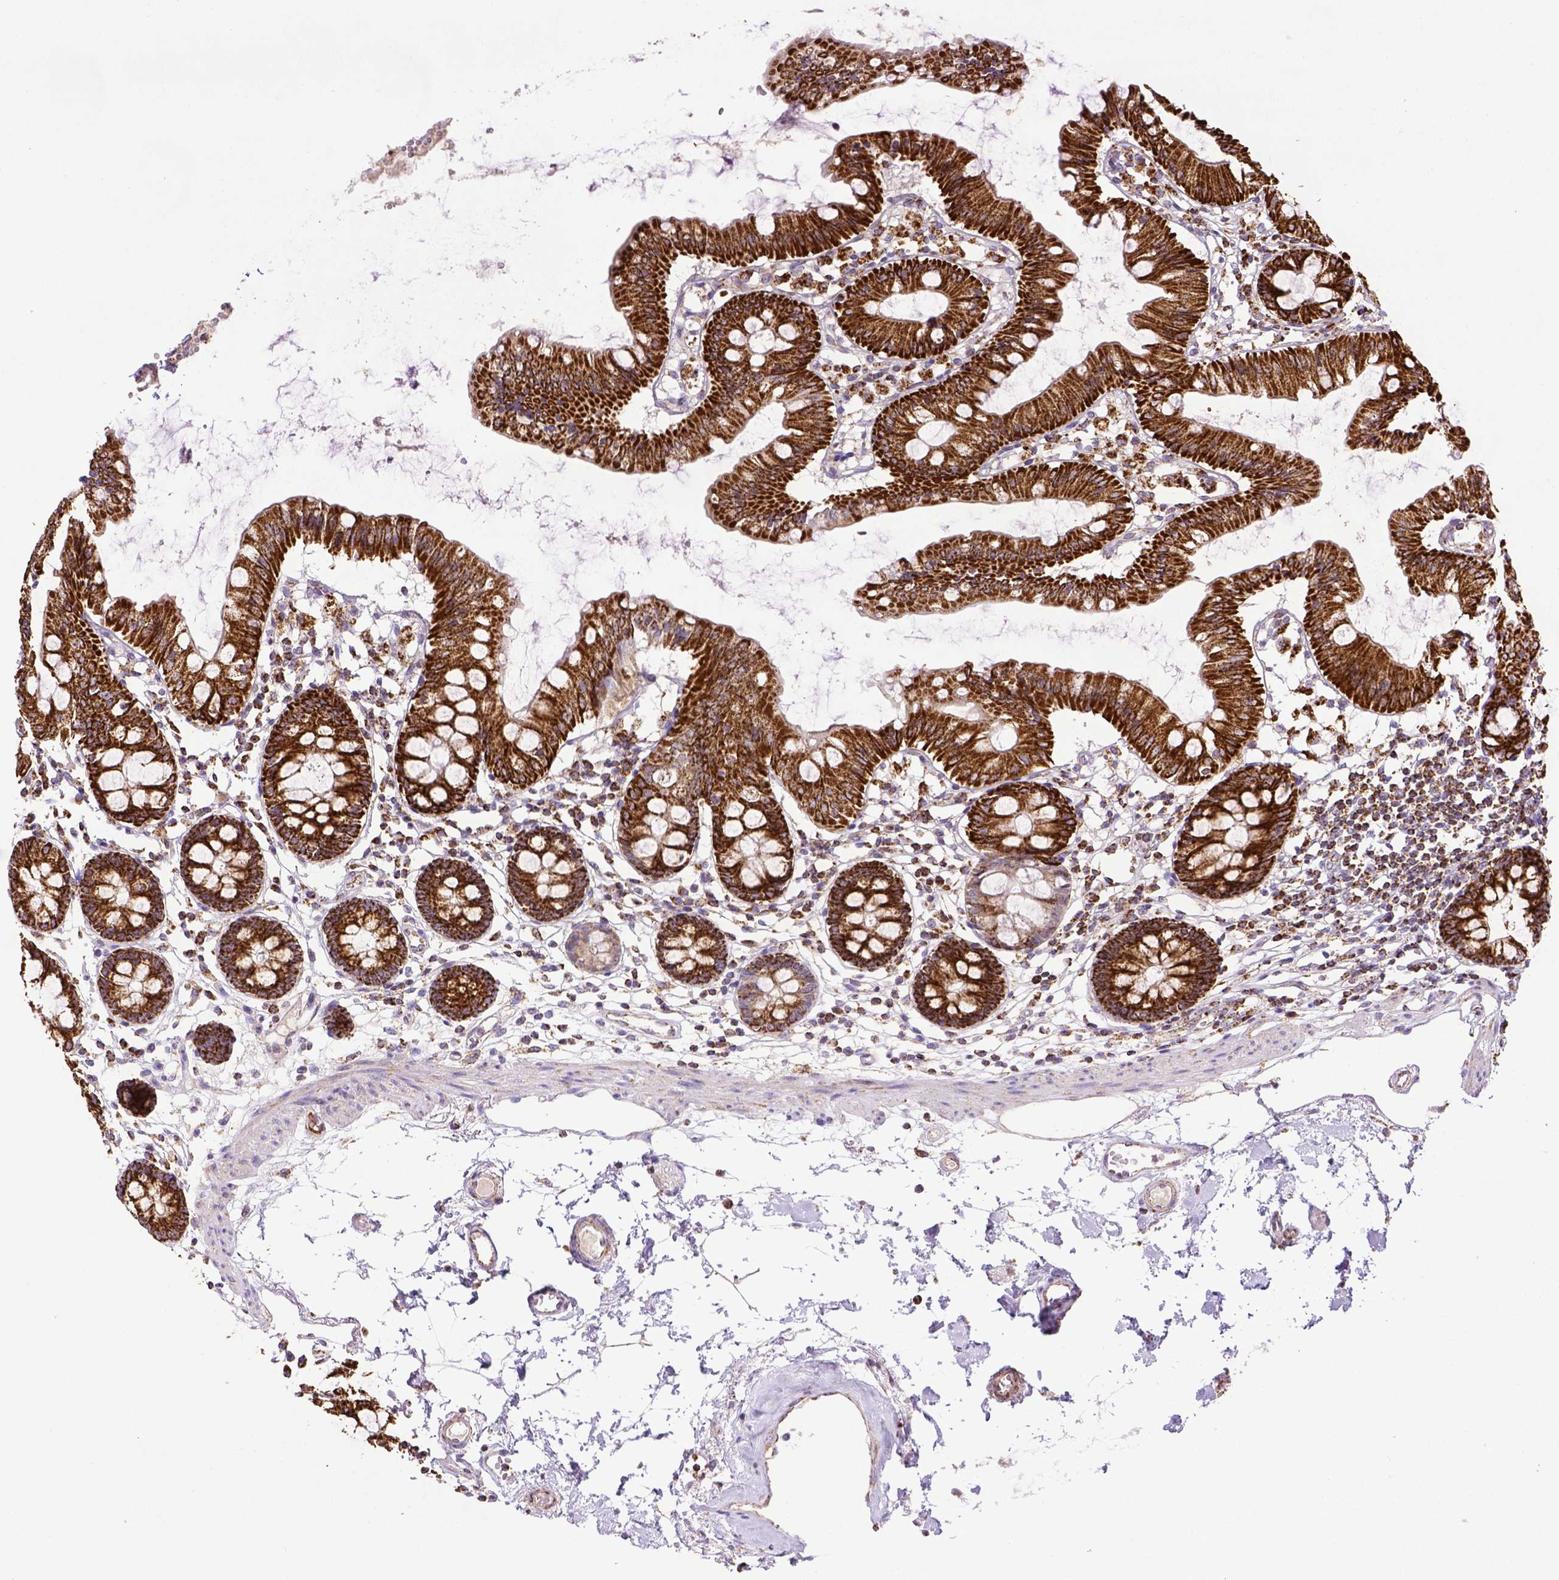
{"staining": {"intensity": "moderate", "quantity": ">75%", "location": "cytoplasmic/membranous"}, "tissue": "colon", "cell_type": "Endothelial cells", "image_type": "normal", "snomed": [{"axis": "morphology", "description": "Normal tissue, NOS"}, {"axis": "topography", "description": "Colon"}], "caption": "Immunohistochemistry of normal colon reveals medium levels of moderate cytoplasmic/membranous staining in approximately >75% of endothelial cells.", "gene": "MT", "patient": {"sex": "female", "age": 84}}